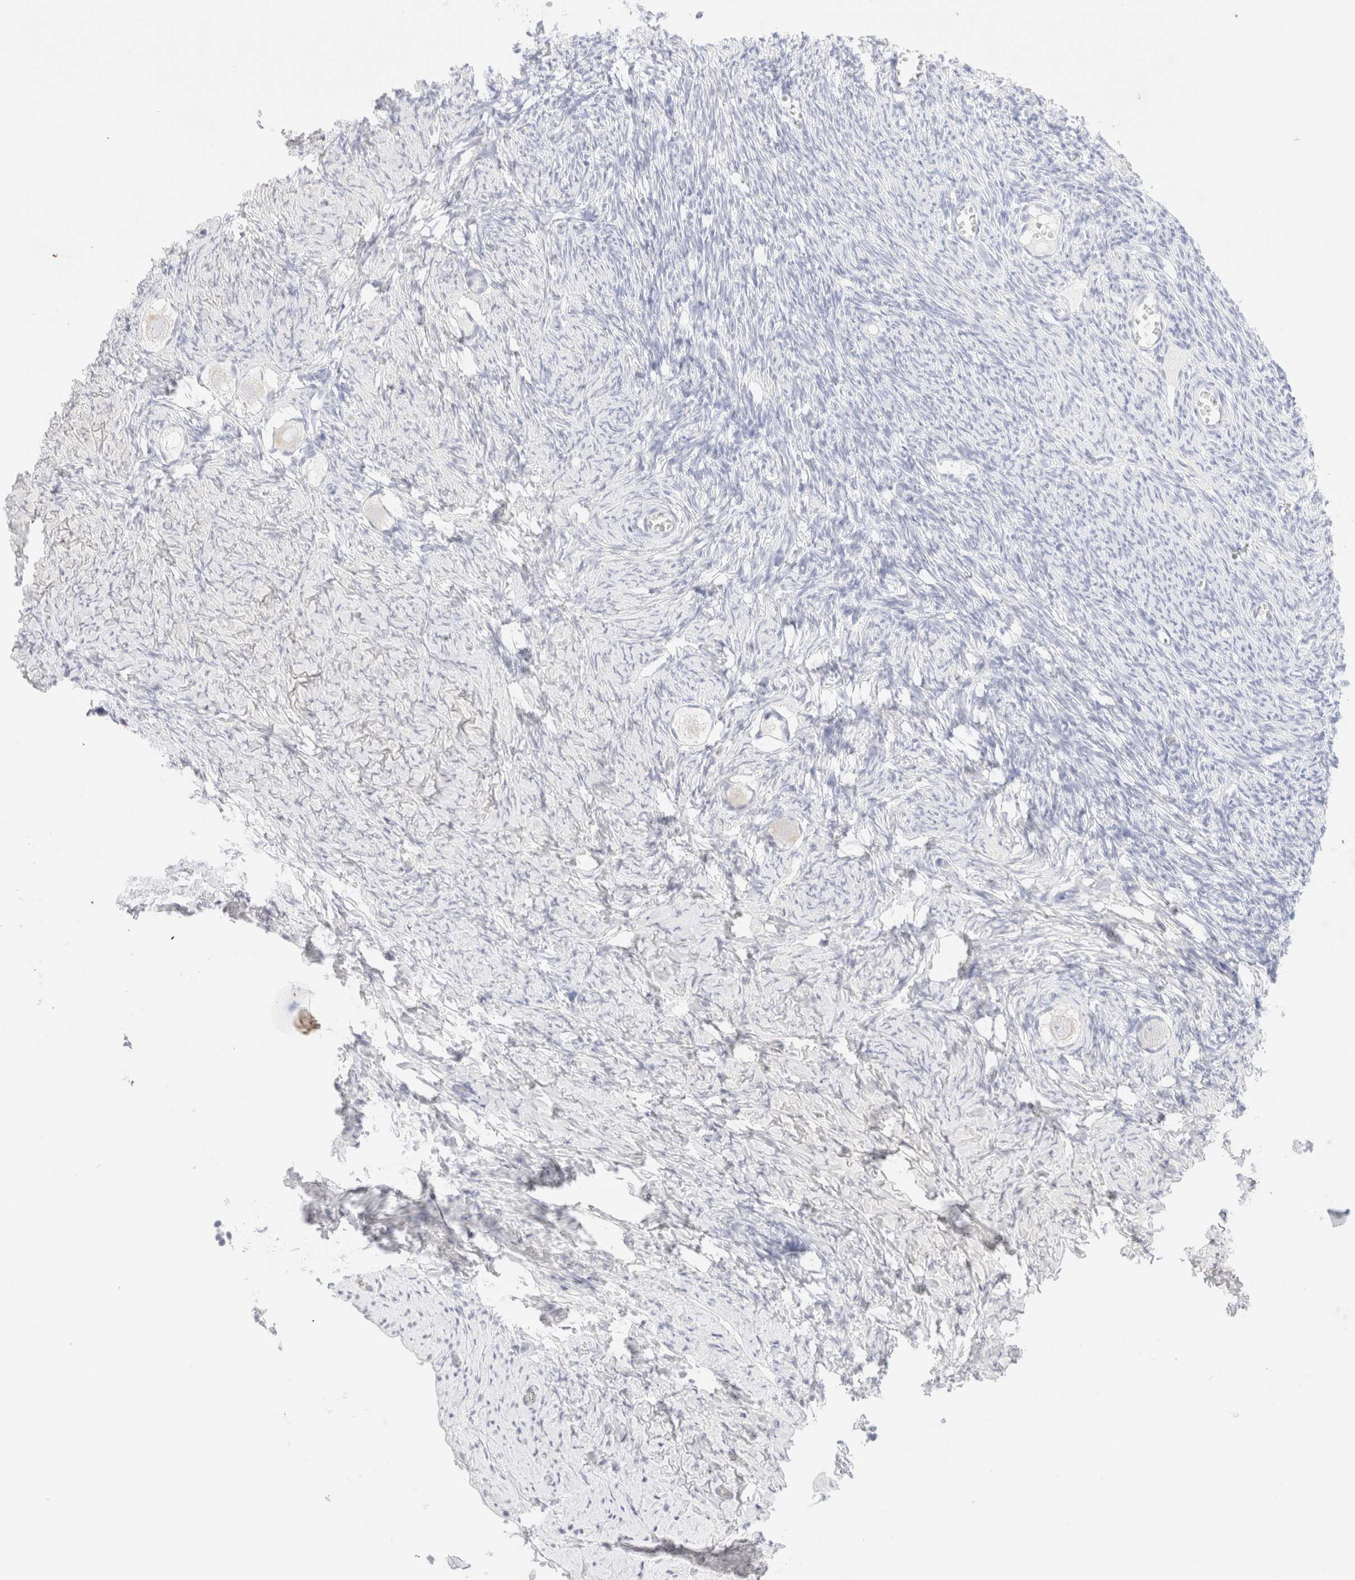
{"staining": {"intensity": "negative", "quantity": "none", "location": "none"}, "tissue": "ovary", "cell_type": "Follicle cells", "image_type": "normal", "snomed": [{"axis": "morphology", "description": "Normal tissue, NOS"}, {"axis": "topography", "description": "Ovary"}], "caption": "The immunohistochemistry (IHC) image has no significant staining in follicle cells of ovary.", "gene": "KRT15", "patient": {"sex": "female", "age": 27}}